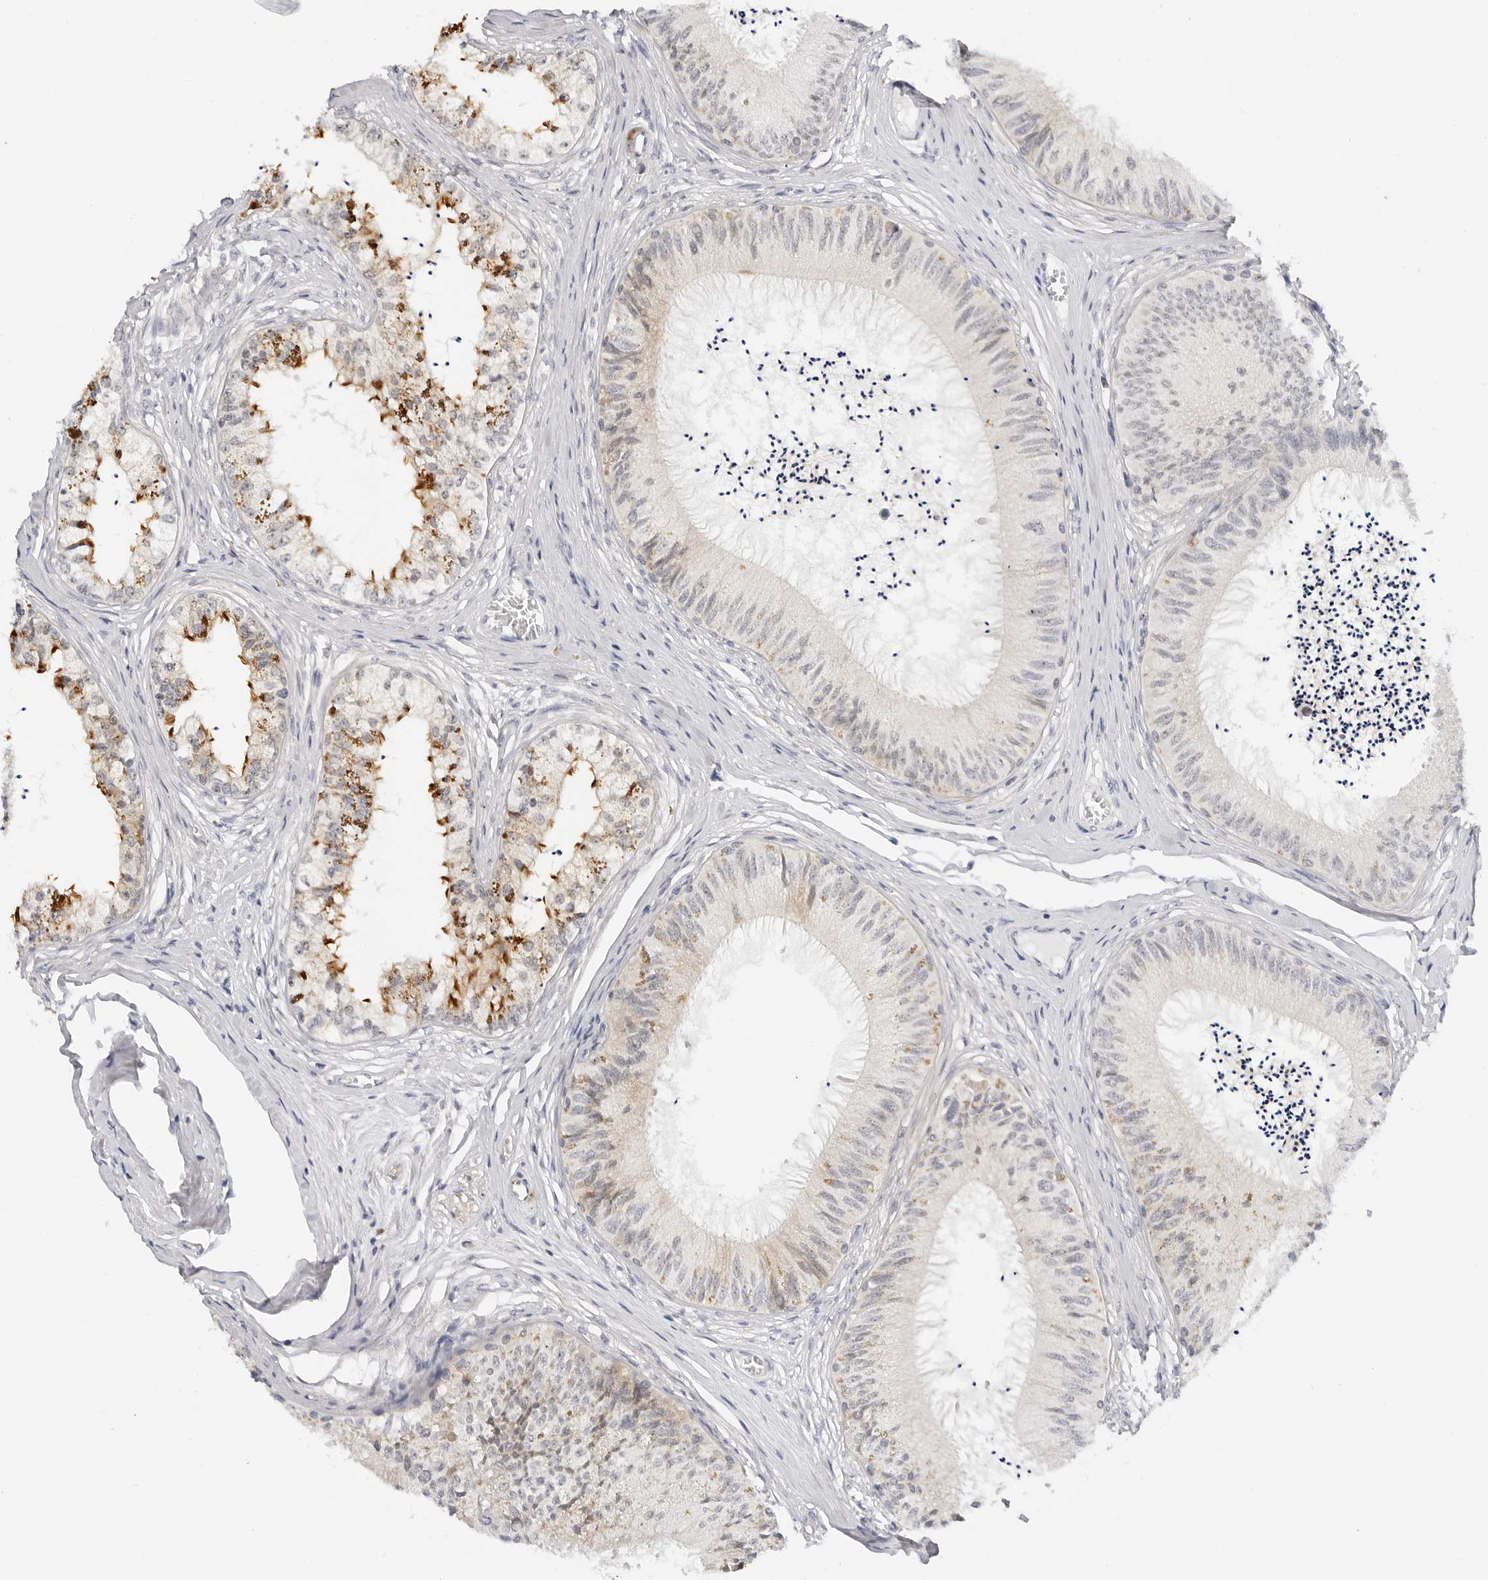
{"staining": {"intensity": "strong", "quantity": "<25%", "location": "cytoplasmic/membranous"}, "tissue": "epididymis", "cell_type": "Glandular cells", "image_type": "normal", "snomed": [{"axis": "morphology", "description": "Normal tissue, NOS"}, {"axis": "topography", "description": "Epididymis"}], "caption": "An immunohistochemistry histopathology image of normal tissue is shown. Protein staining in brown shows strong cytoplasmic/membranous positivity in epididymis within glandular cells. The staining is performed using DAB brown chromogen to label protein expression. The nuclei are counter-stained blue using hematoxylin.", "gene": "MAP2K5", "patient": {"sex": "male", "age": 79}}